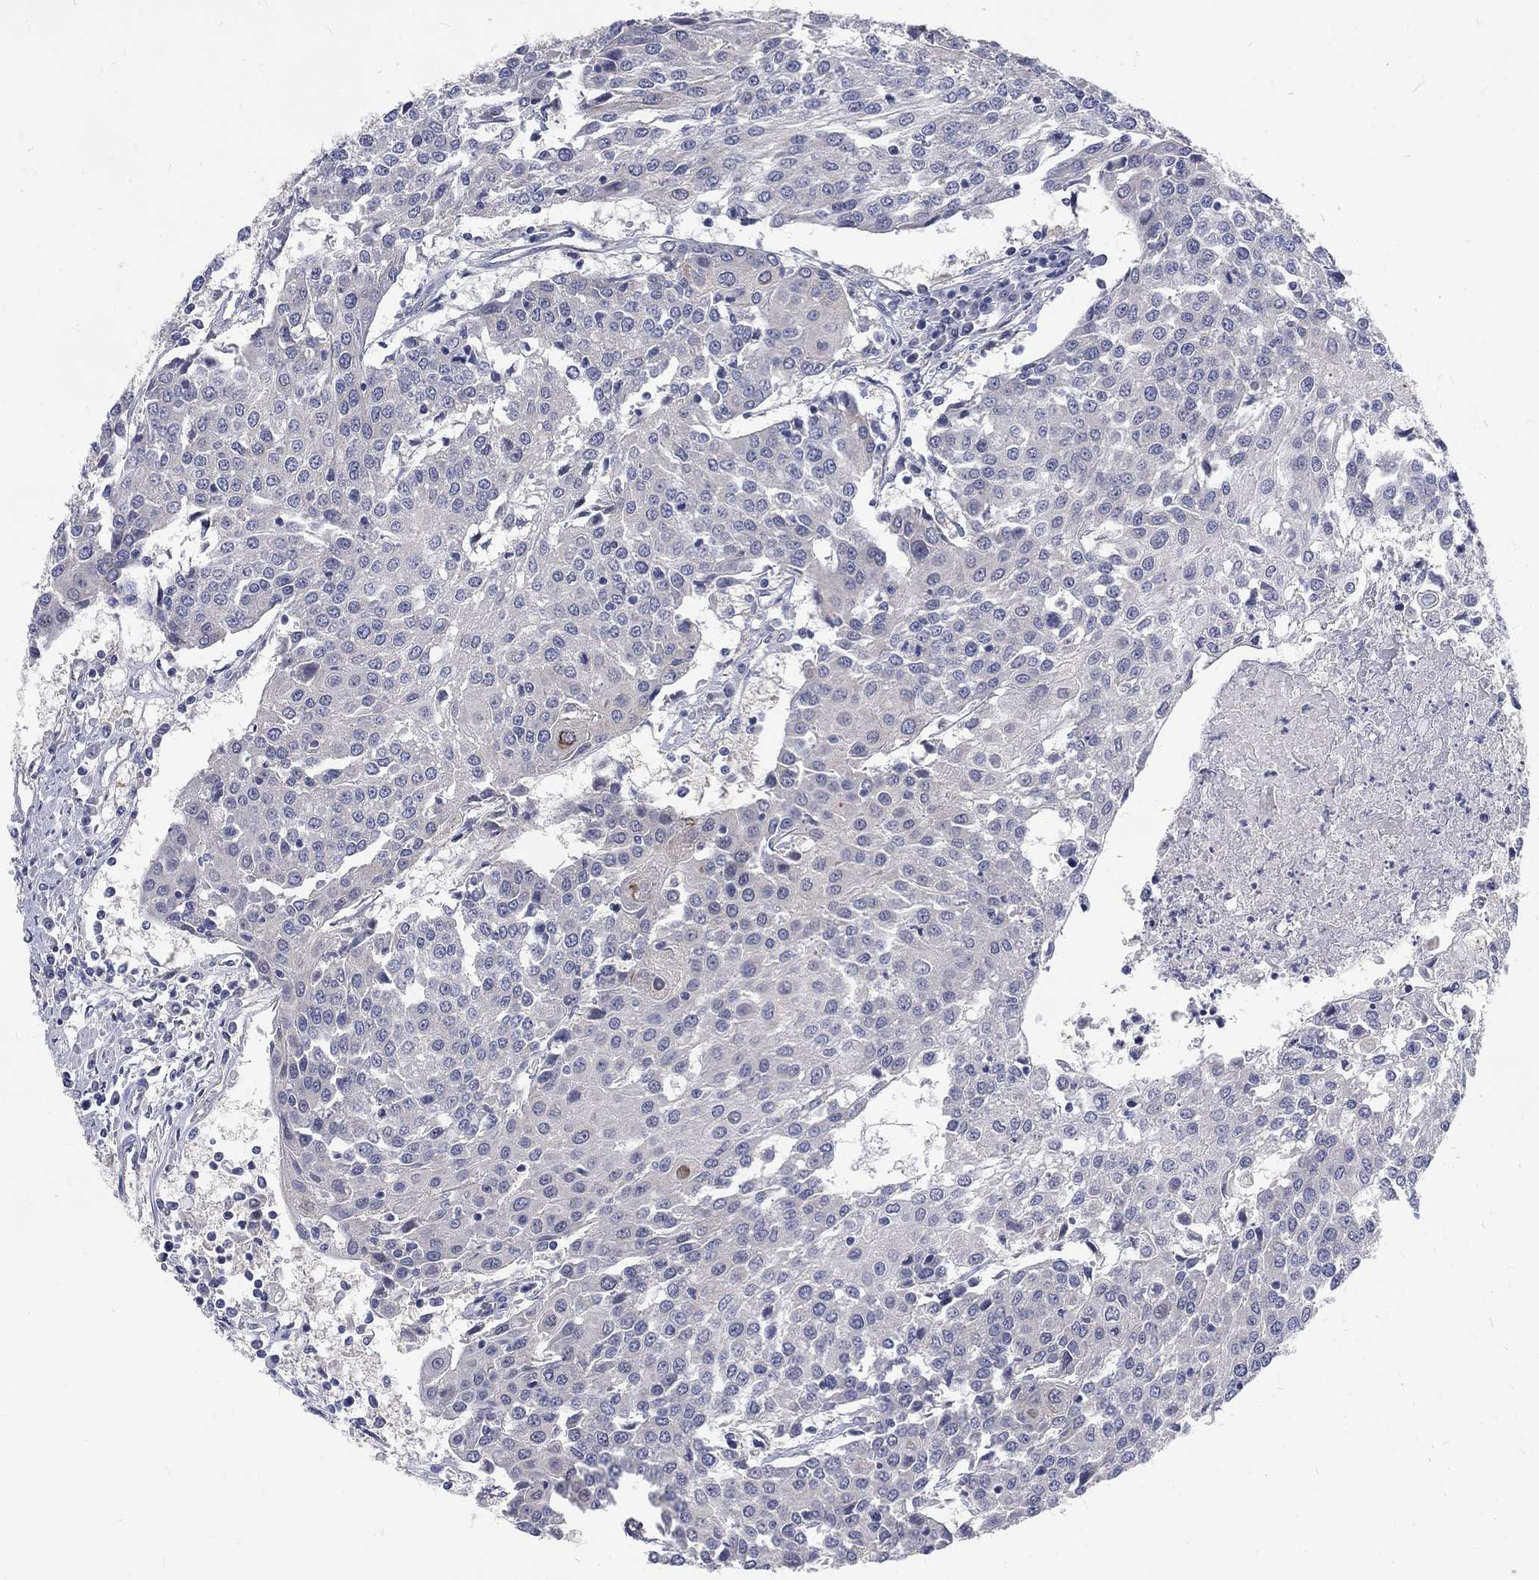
{"staining": {"intensity": "negative", "quantity": "none", "location": "none"}, "tissue": "urothelial cancer", "cell_type": "Tumor cells", "image_type": "cancer", "snomed": [{"axis": "morphology", "description": "Urothelial carcinoma, High grade"}, {"axis": "topography", "description": "Urinary bladder"}], "caption": "An IHC photomicrograph of urothelial carcinoma (high-grade) is shown. There is no staining in tumor cells of urothelial carcinoma (high-grade).", "gene": "PHKA1", "patient": {"sex": "female", "age": 85}}